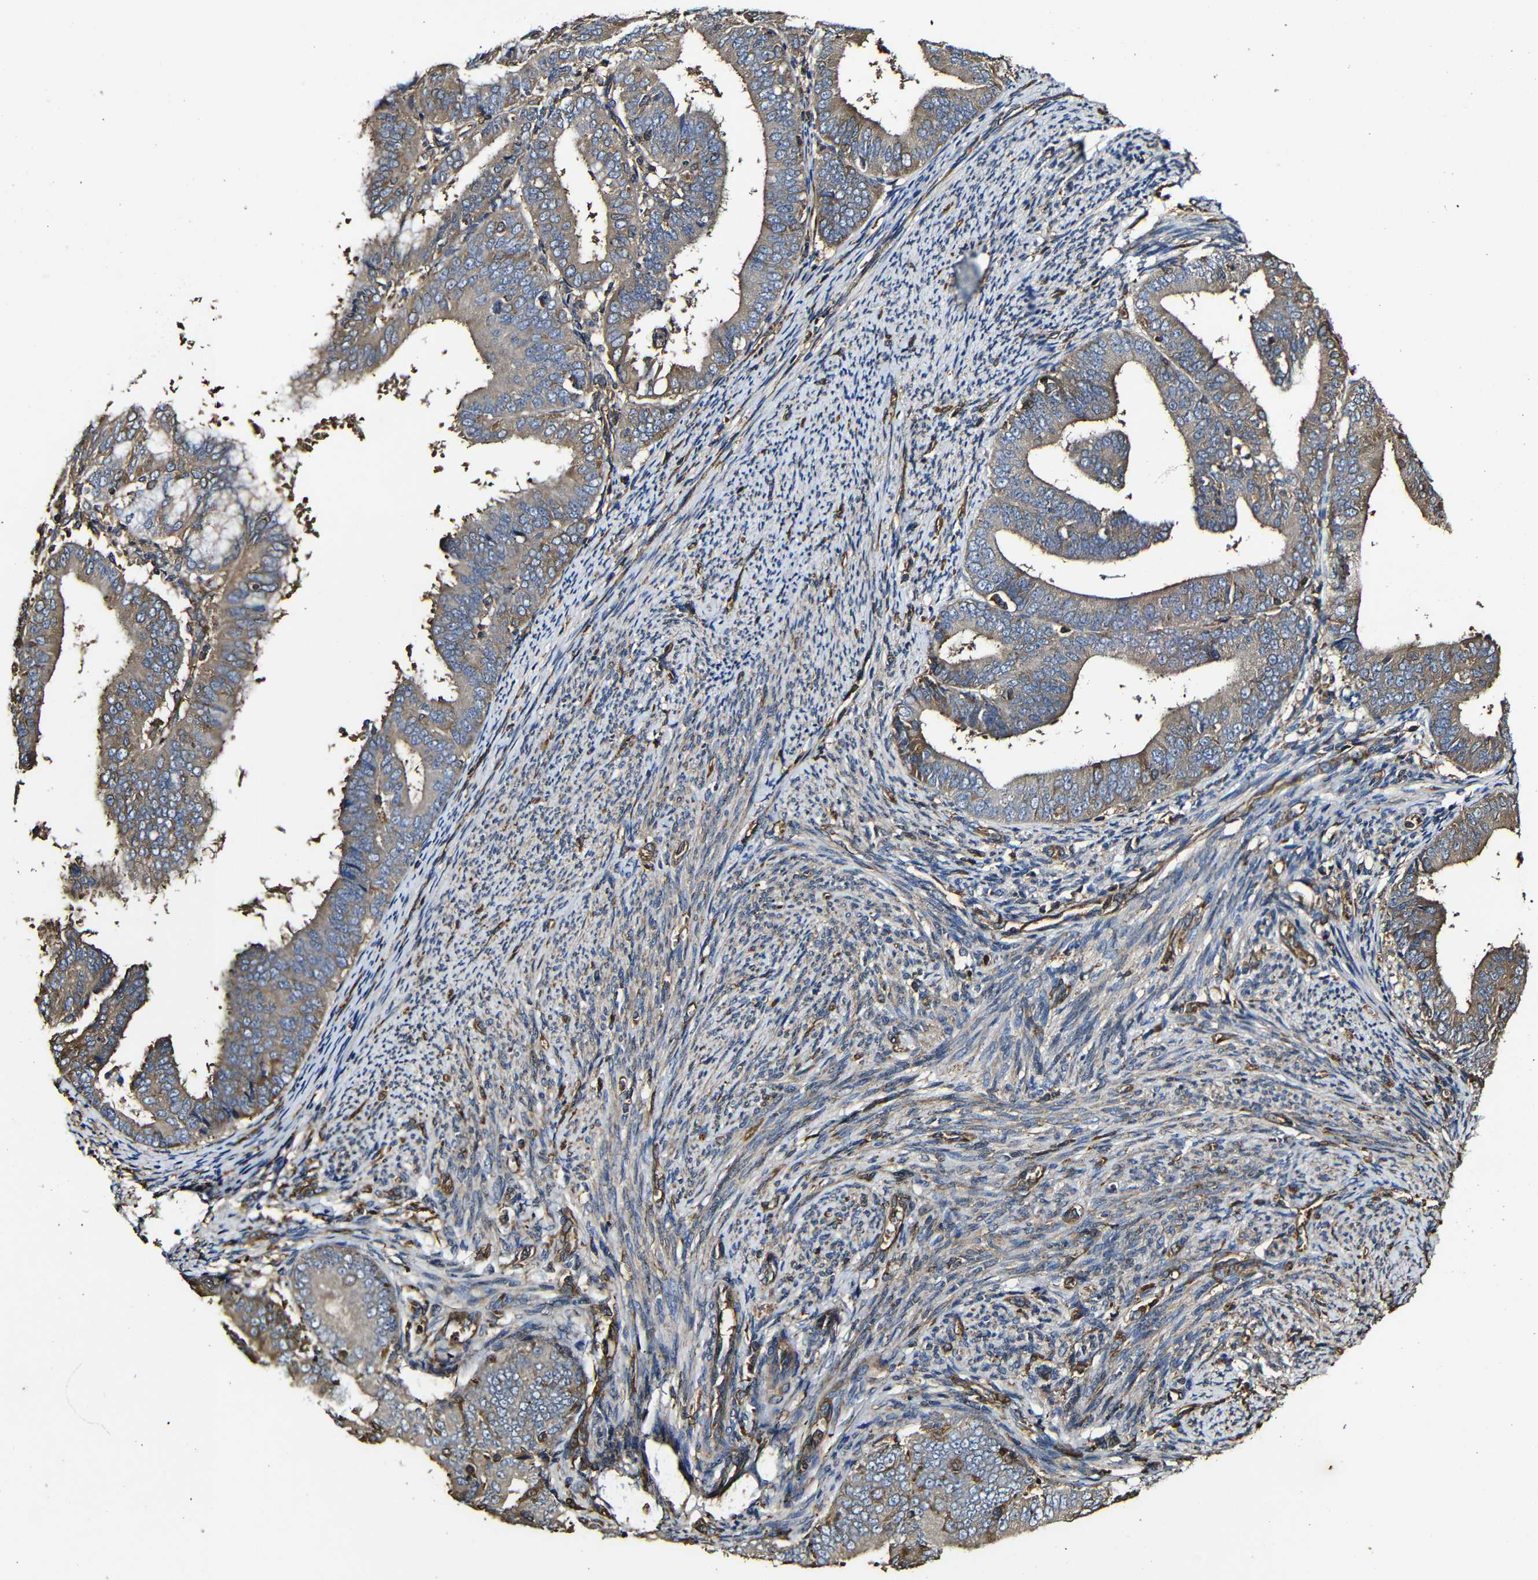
{"staining": {"intensity": "moderate", "quantity": ">75%", "location": "cytoplasmic/membranous"}, "tissue": "endometrial cancer", "cell_type": "Tumor cells", "image_type": "cancer", "snomed": [{"axis": "morphology", "description": "Adenocarcinoma, NOS"}, {"axis": "topography", "description": "Endometrium"}], "caption": "Immunohistochemical staining of human endometrial cancer (adenocarcinoma) shows medium levels of moderate cytoplasmic/membranous expression in approximately >75% of tumor cells.", "gene": "MSN", "patient": {"sex": "female", "age": 63}}